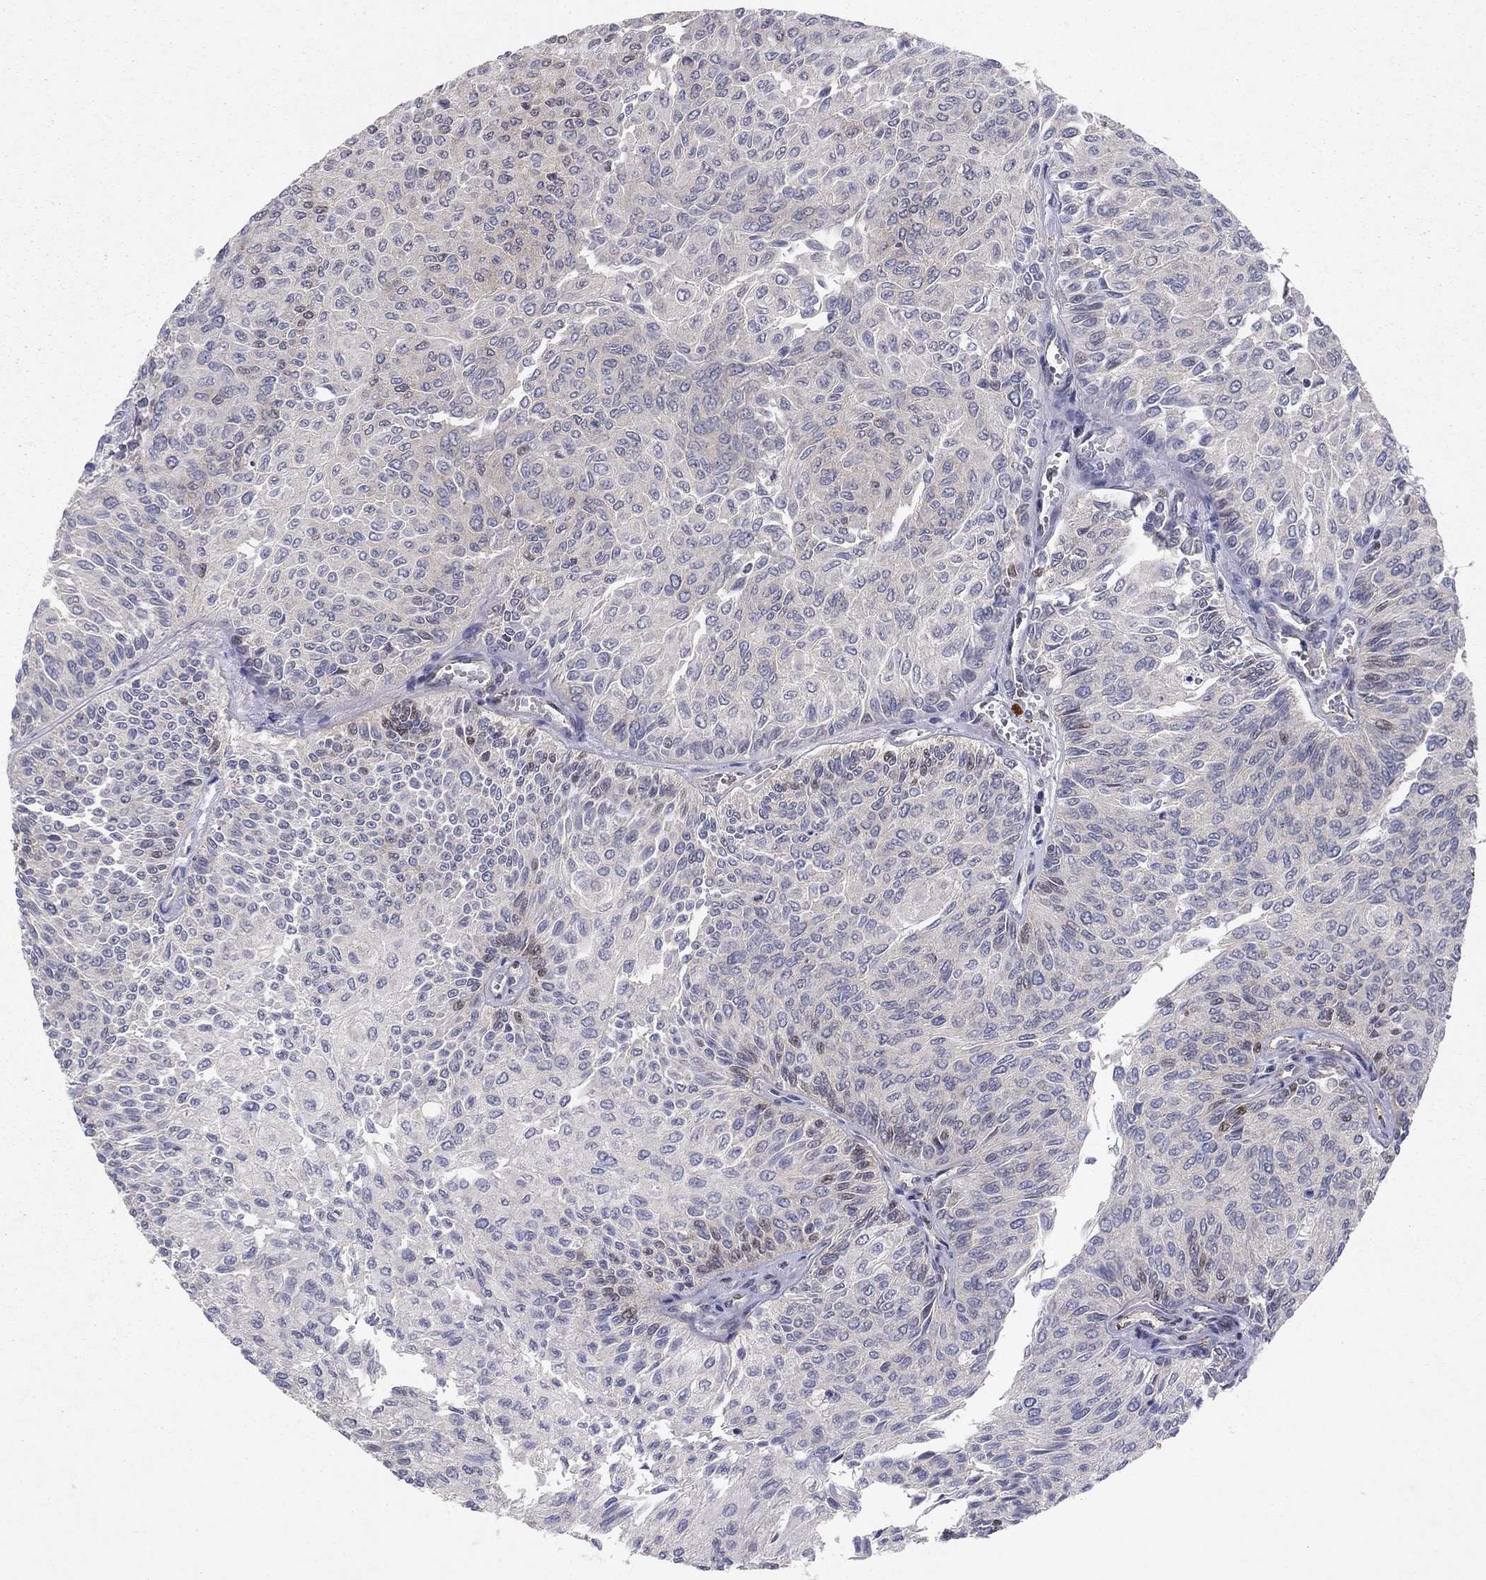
{"staining": {"intensity": "negative", "quantity": "none", "location": "none"}, "tissue": "urothelial cancer", "cell_type": "Tumor cells", "image_type": "cancer", "snomed": [{"axis": "morphology", "description": "Urothelial carcinoma, Low grade"}, {"axis": "topography", "description": "Ureter, NOS"}, {"axis": "topography", "description": "Urinary bladder"}], "caption": "Photomicrograph shows no protein staining in tumor cells of urothelial cancer tissue. (Immunohistochemistry, brightfield microscopy, high magnification).", "gene": "CRTC1", "patient": {"sex": "male", "age": 78}}